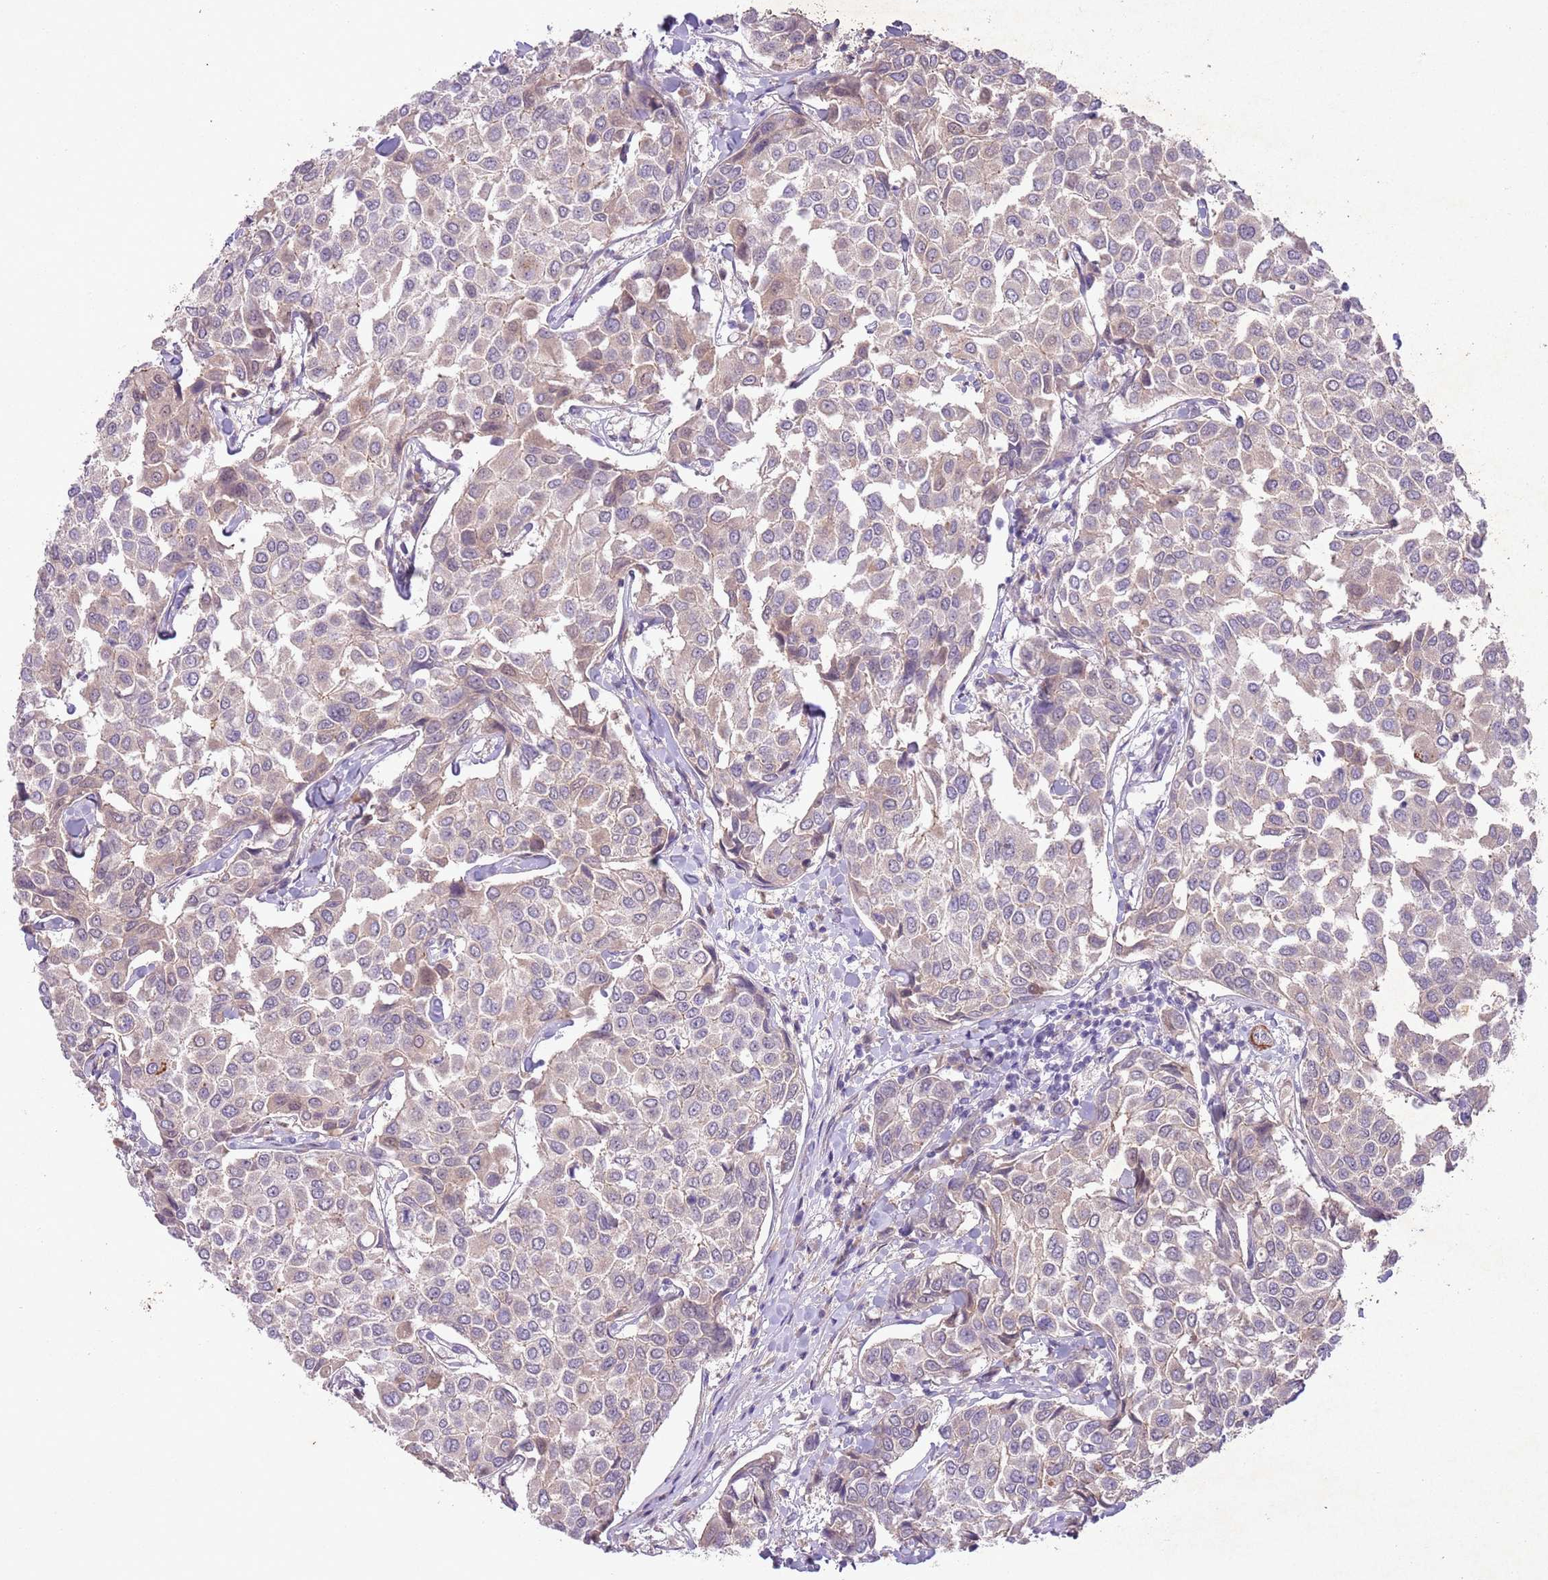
{"staining": {"intensity": "negative", "quantity": "none", "location": "none"}, "tissue": "breast cancer", "cell_type": "Tumor cells", "image_type": "cancer", "snomed": [{"axis": "morphology", "description": "Duct carcinoma"}, {"axis": "topography", "description": "Breast"}], "caption": "Breast cancer stained for a protein using IHC shows no positivity tumor cells.", "gene": "CCNI", "patient": {"sex": "female", "age": 55}}